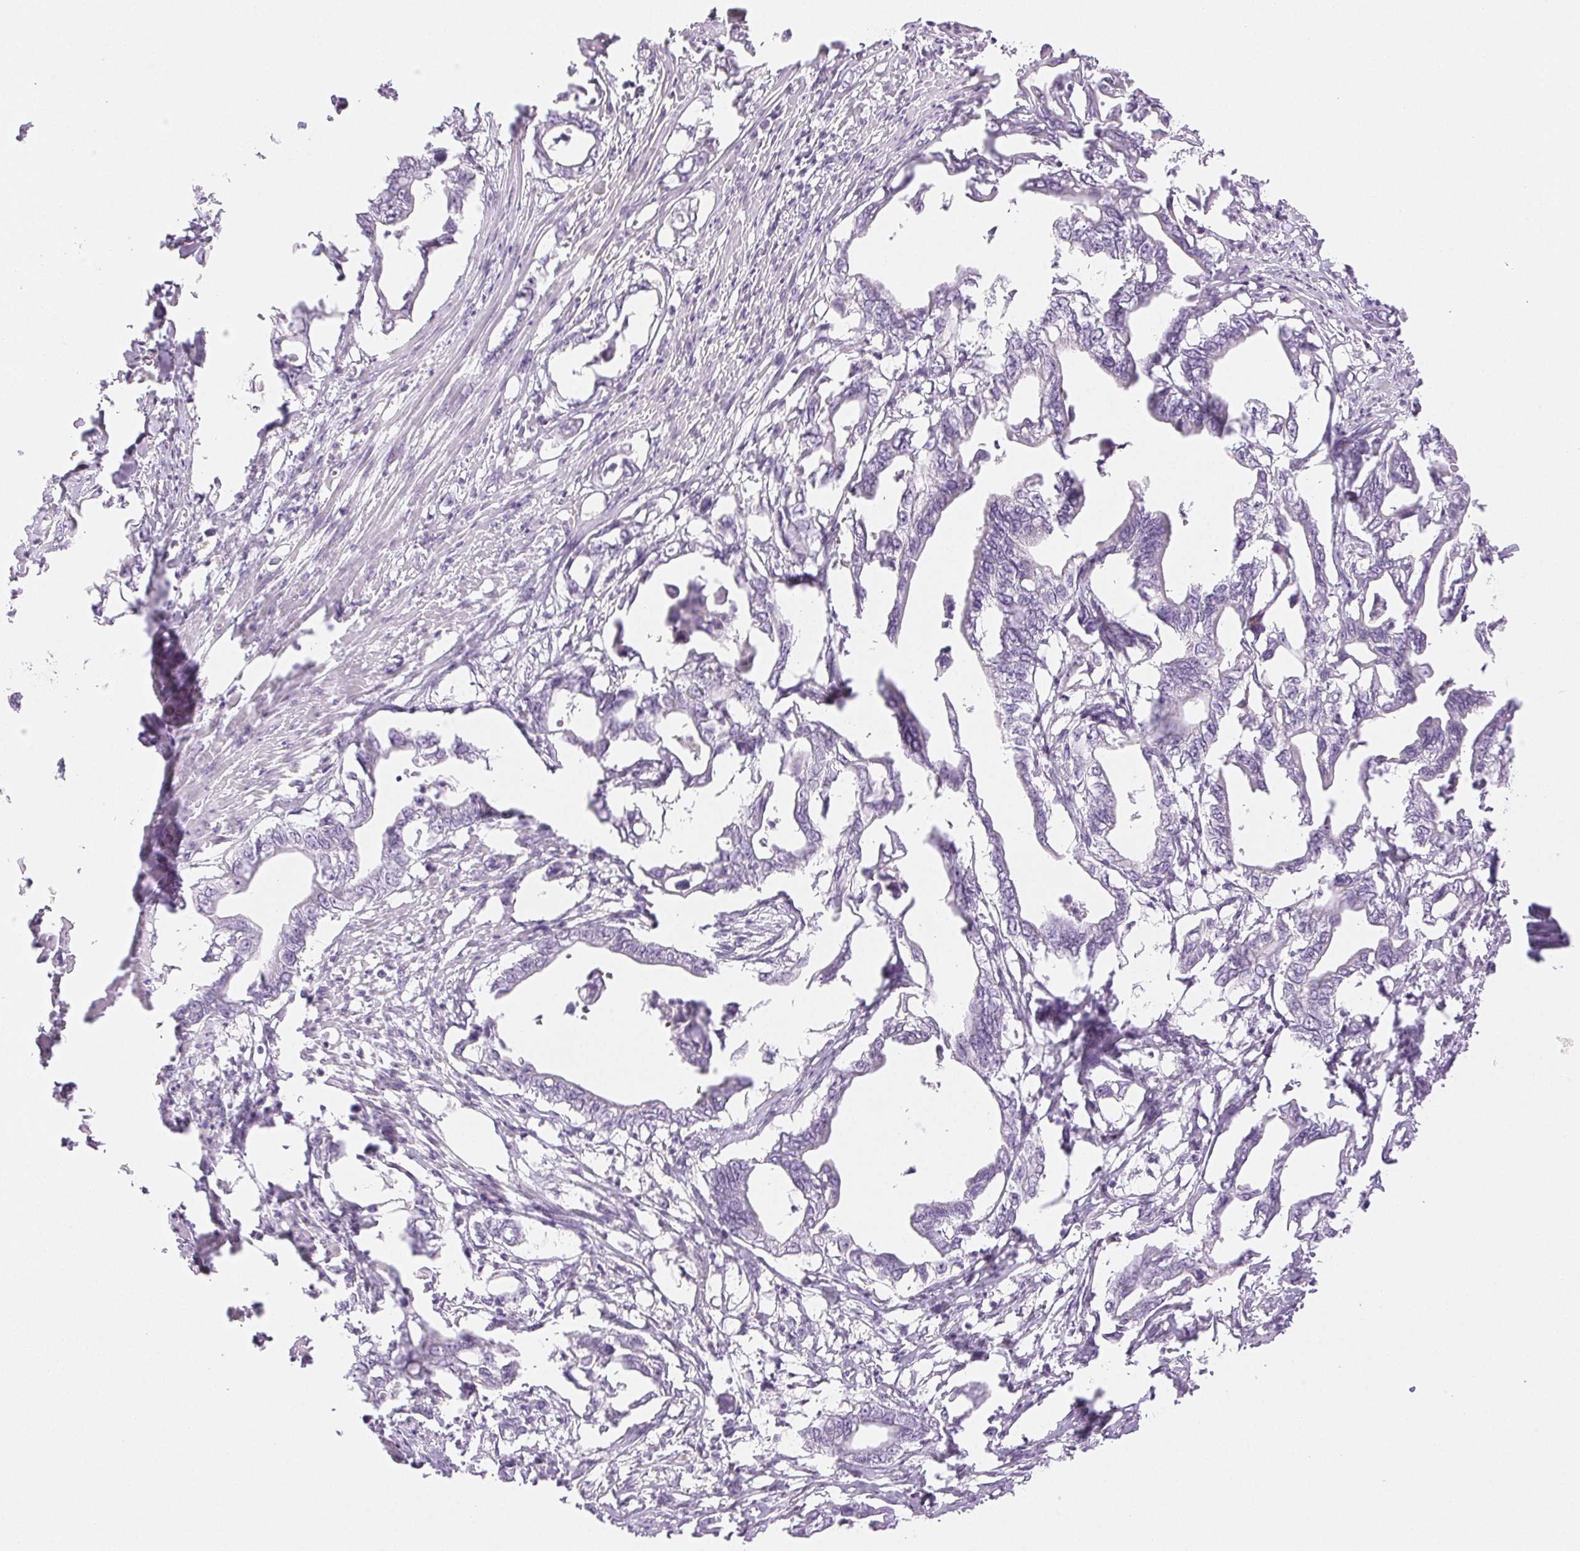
{"staining": {"intensity": "negative", "quantity": "none", "location": "none"}, "tissue": "pancreatic cancer", "cell_type": "Tumor cells", "image_type": "cancer", "snomed": [{"axis": "morphology", "description": "Adenocarcinoma, NOS"}, {"axis": "topography", "description": "Pancreas"}], "caption": "This is an IHC histopathology image of pancreatic adenocarcinoma. There is no staining in tumor cells.", "gene": "SLC5A2", "patient": {"sex": "male", "age": 61}}